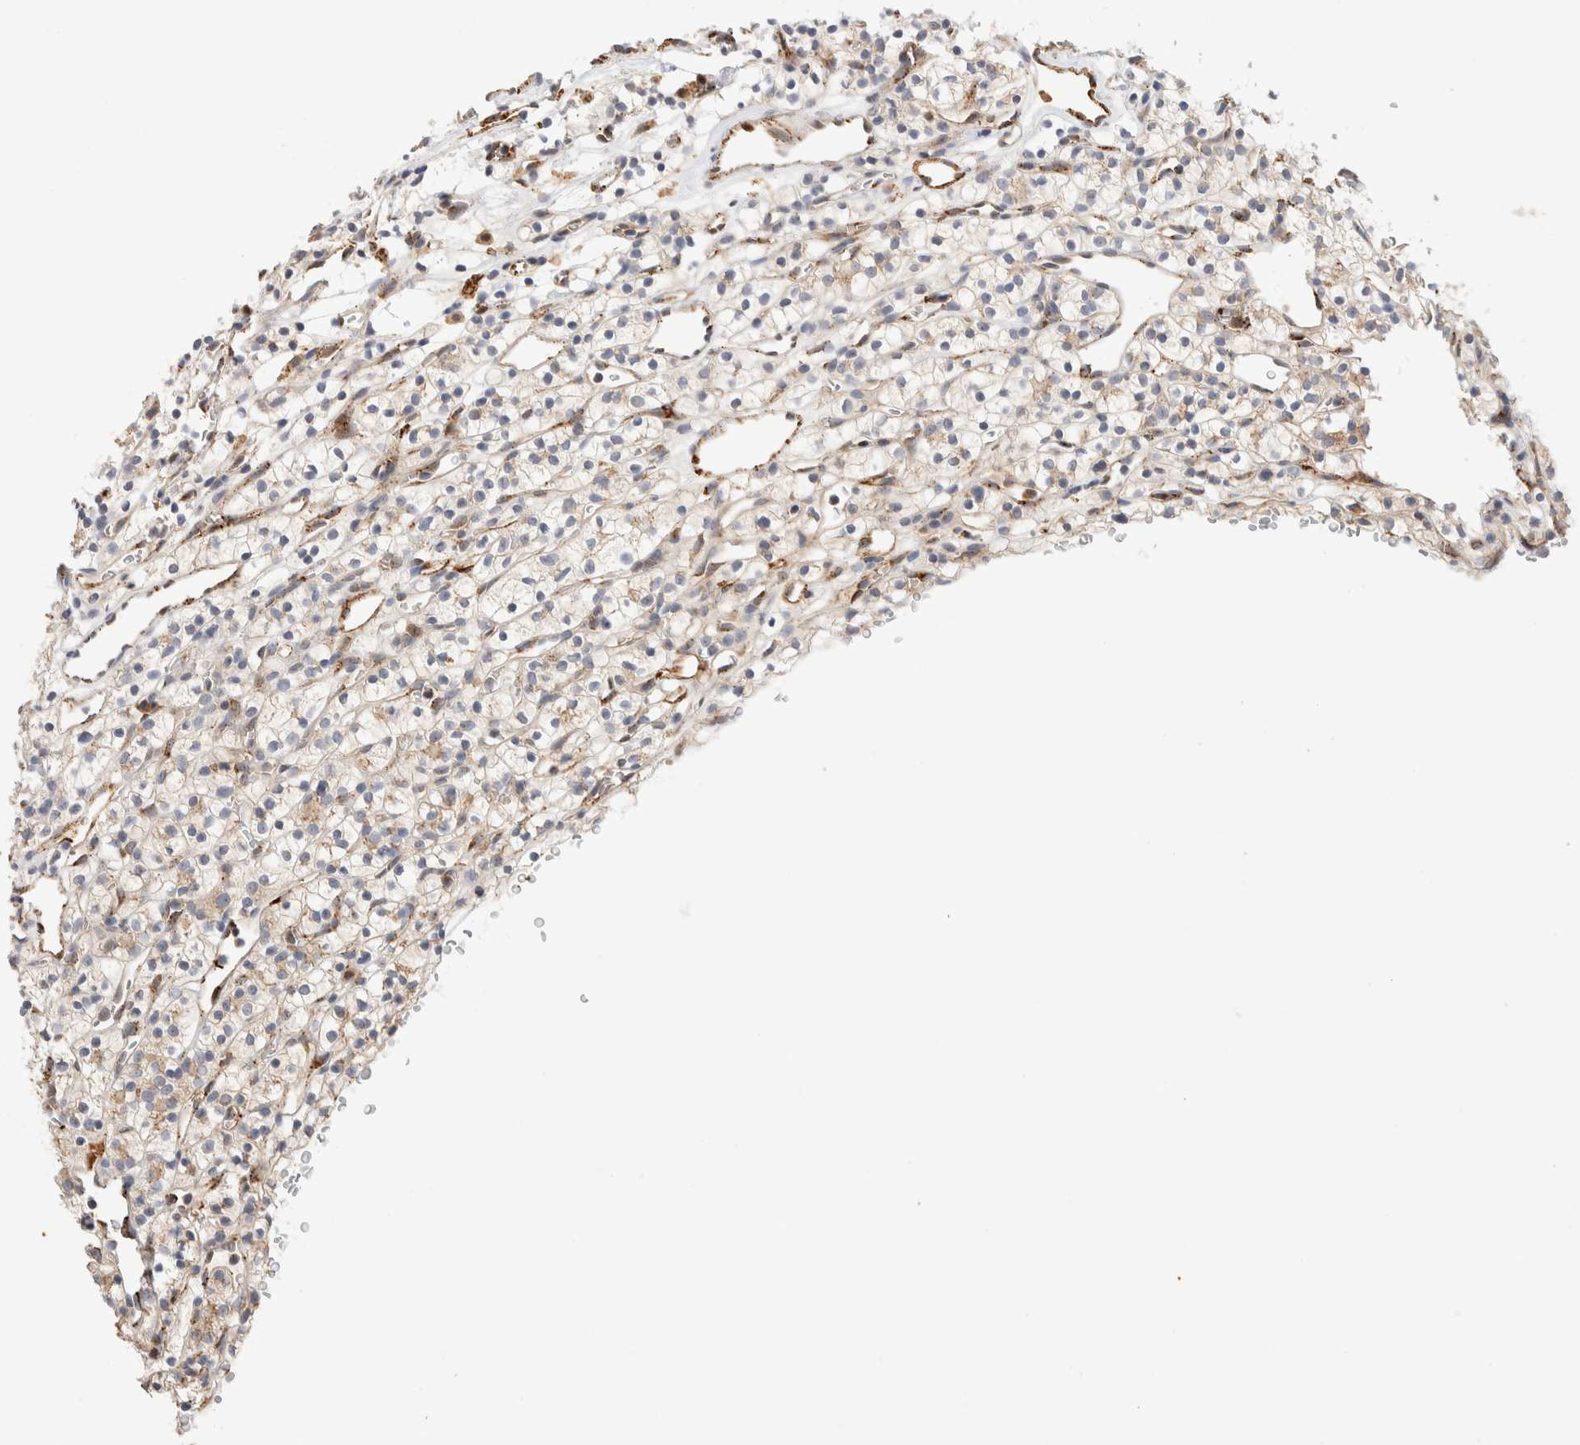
{"staining": {"intensity": "negative", "quantity": "none", "location": "none"}, "tissue": "renal cancer", "cell_type": "Tumor cells", "image_type": "cancer", "snomed": [{"axis": "morphology", "description": "Adenocarcinoma, NOS"}, {"axis": "topography", "description": "Kidney"}], "caption": "Adenocarcinoma (renal) was stained to show a protein in brown. There is no significant expression in tumor cells. (DAB (3,3'-diaminobenzidine) immunohistochemistry (IHC) with hematoxylin counter stain).", "gene": "NSMAF", "patient": {"sex": "female", "age": 57}}